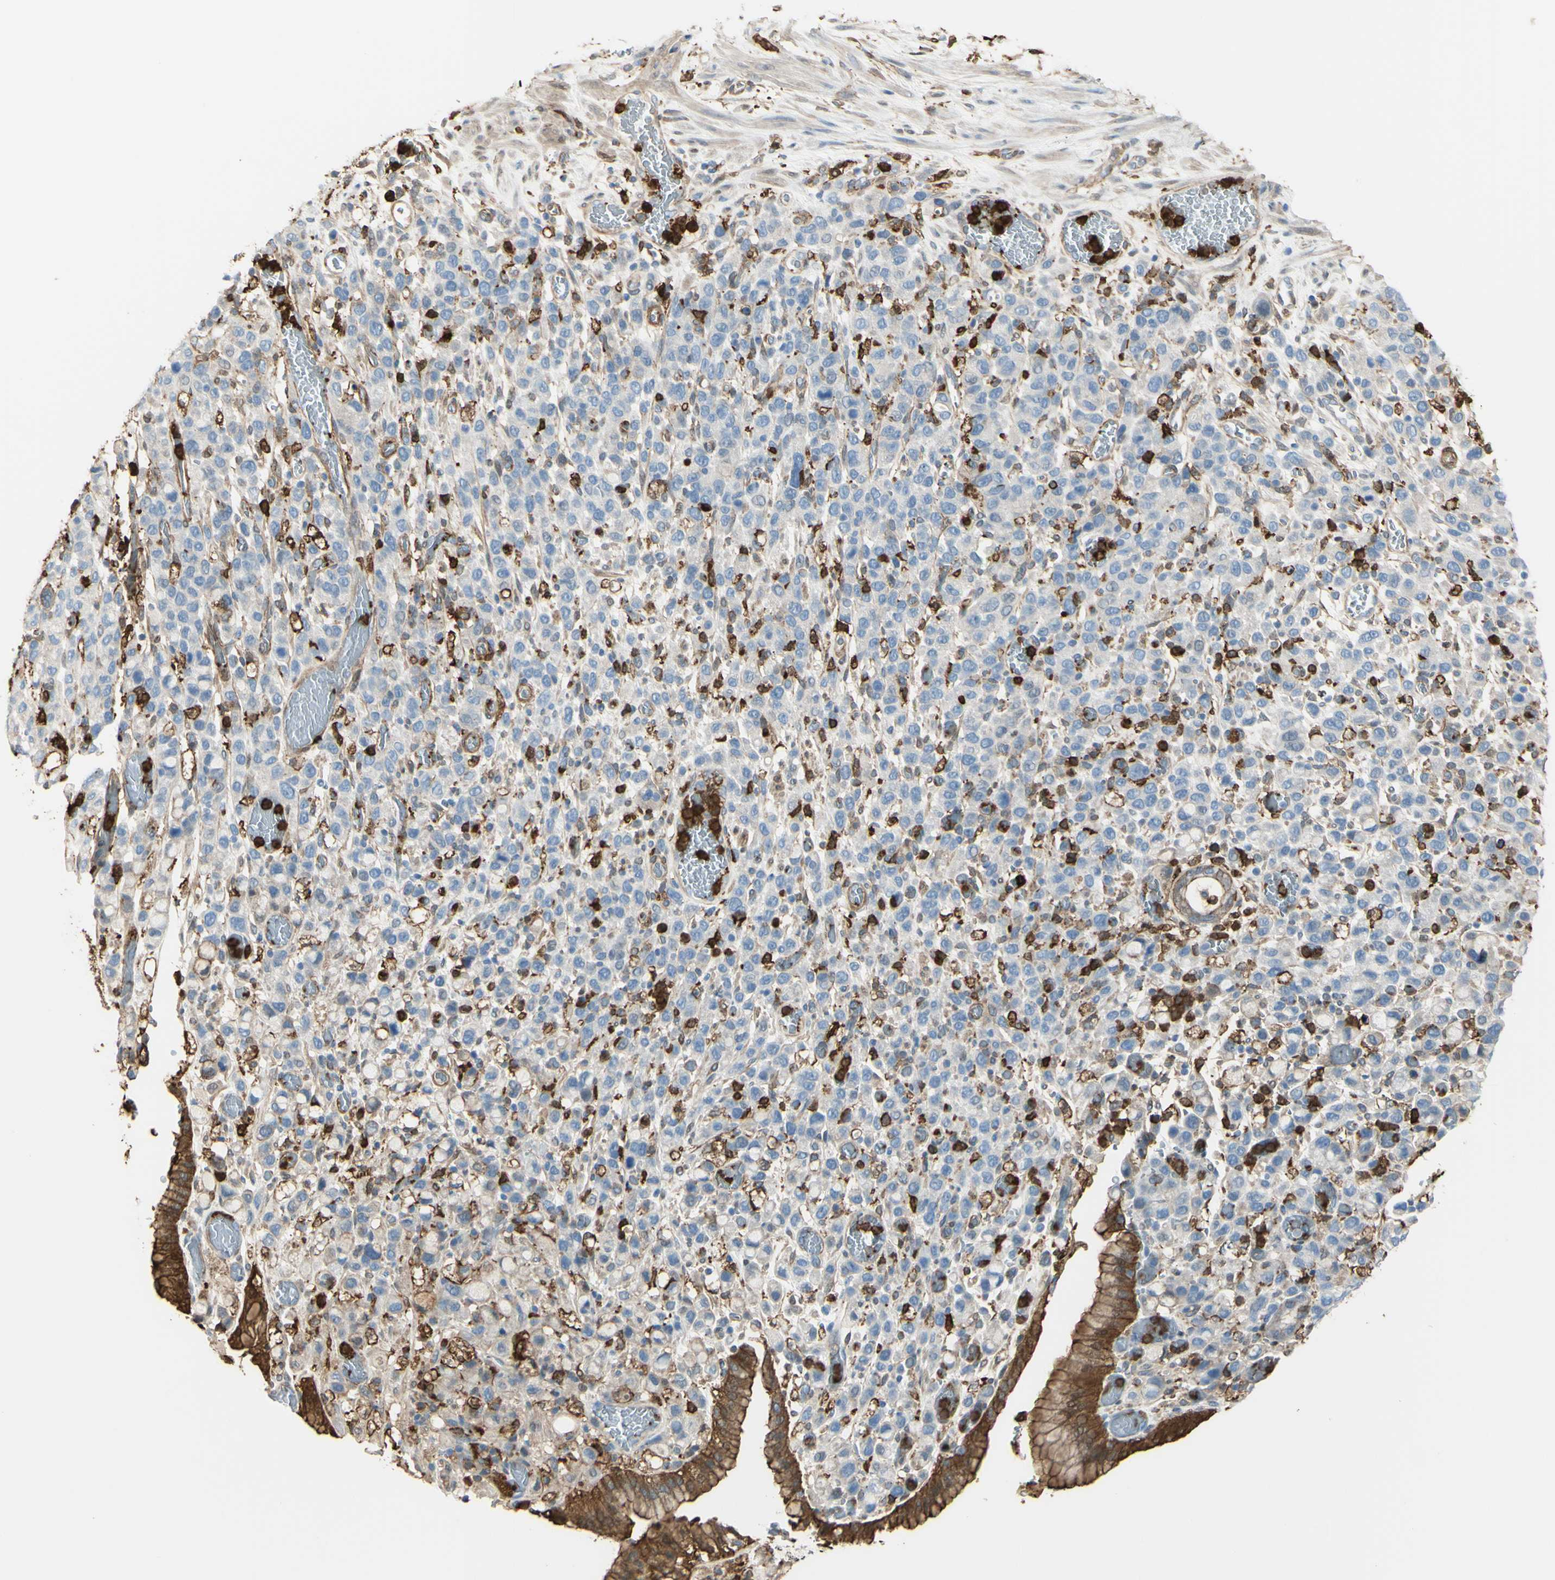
{"staining": {"intensity": "negative", "quantity": "none", "location": "none"}, "tissue": "stomach cancer", "cell_type": "Tumor cells", "image_type": "cancer", "snomed": [{"axis": "morphology", "description": "Normal tissue, NOS"}, {"axis": "morphology", "description": "Adenocarcinoma, NOS"}, {"axis": "morphology", "description": "Adenocarcinoma, High grade"}, {"axis": "topography", "description": "Stomach, upper"}, {"axis": "topography", "description": "Stomach"}], "caption": "Tumor cells show no significant protein positivity in adenocarcinoma (high-grade) (stomach).", "gene": "GSN", "patient": {"sex": "female", "age": 65}}